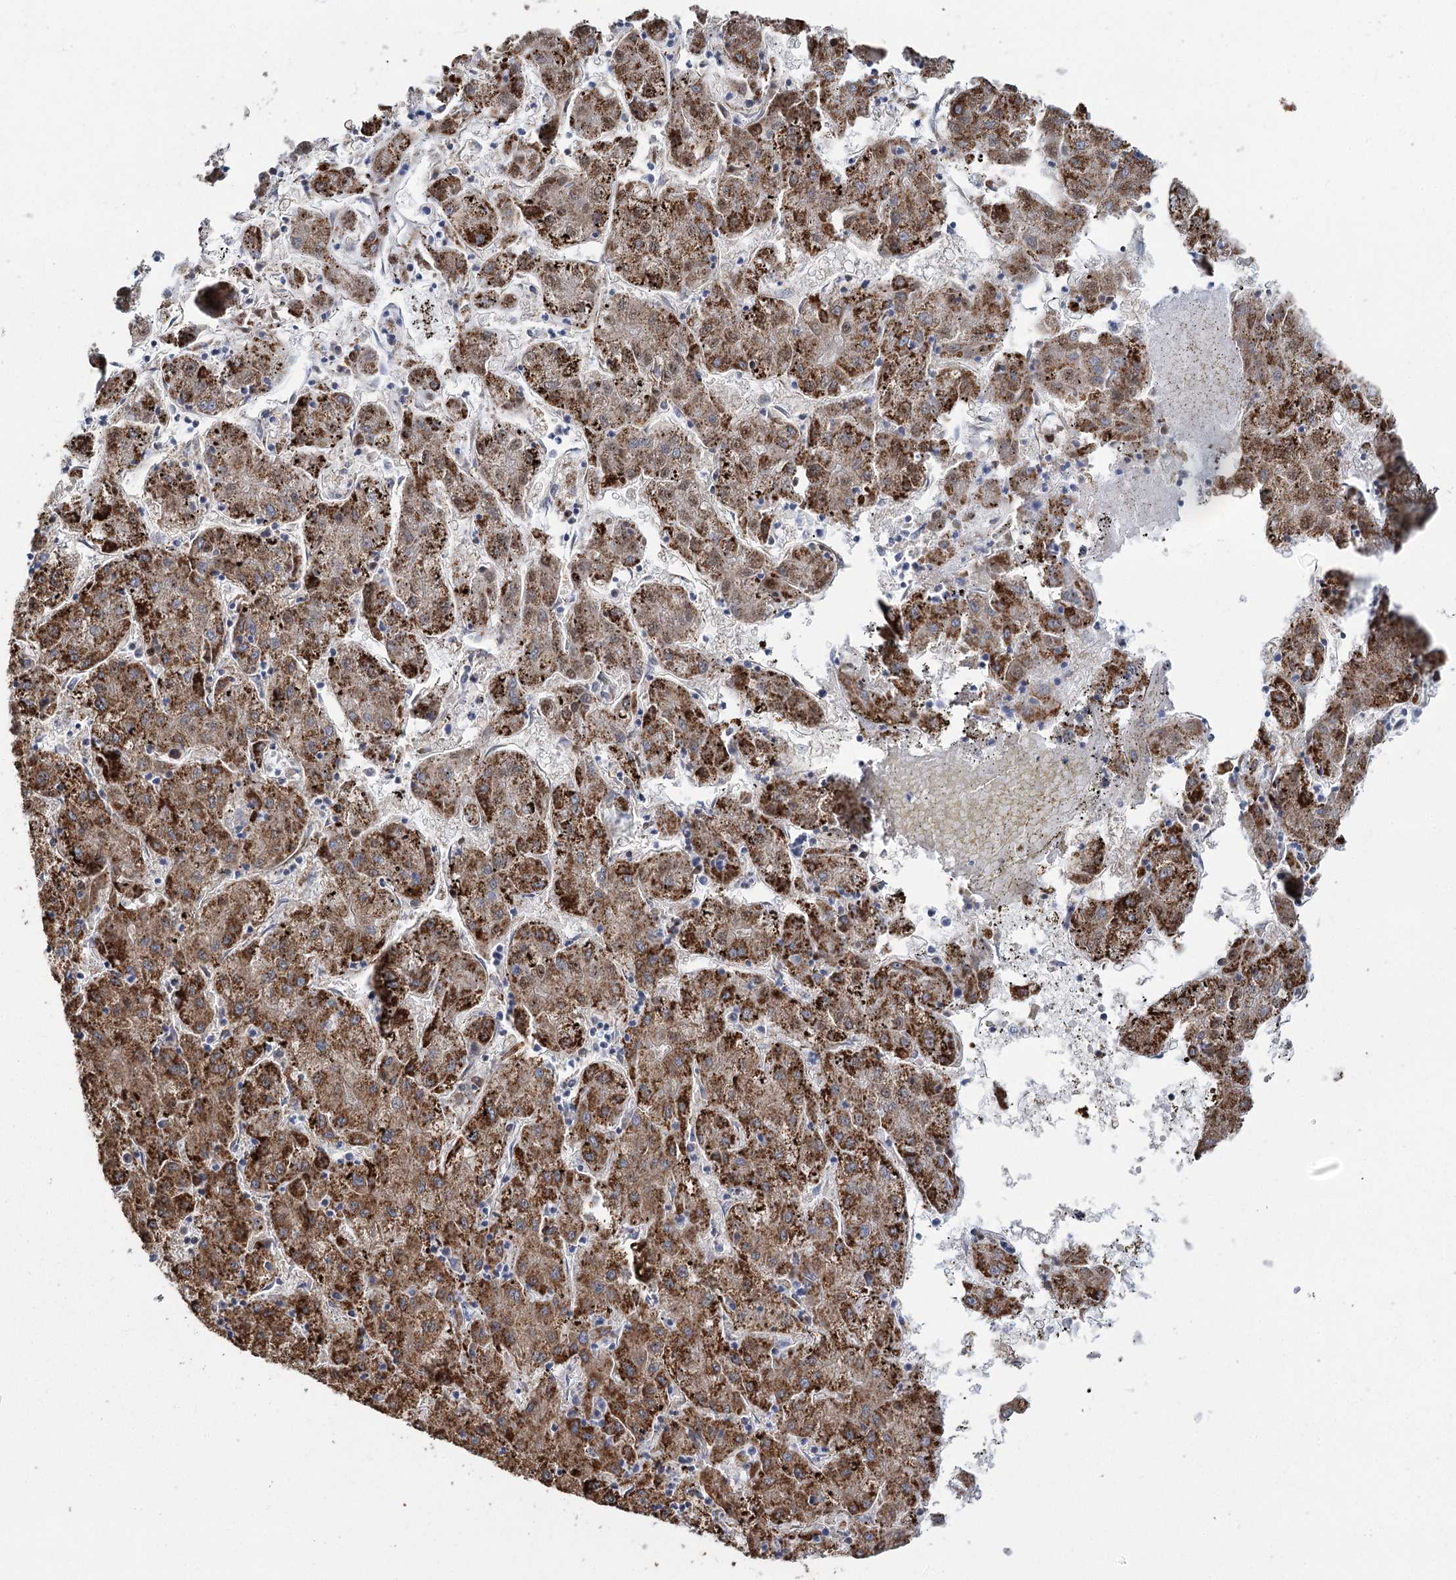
{"staining": {"intensity": "strong", "quantity": ">75%", "location": "cytoplasmic/membranous"}, "tissue": "liver cancer", "cell_type": "Tumor cells", "image_type": "cancer", "snomed": [{"axis": "morphology", "description": "Carcinoma, Hepatocellular, NOS"}, {"axis": "topography", "description": "Liver"}], "caption": "Strong cytoplasmic/membranous positivity is appreciated in approximately >75% of tumor cells in liver cancer (hepatocellular carcinoma).", "gene": "MRPL44", "patient": {"sex": "male", "age": 72}}